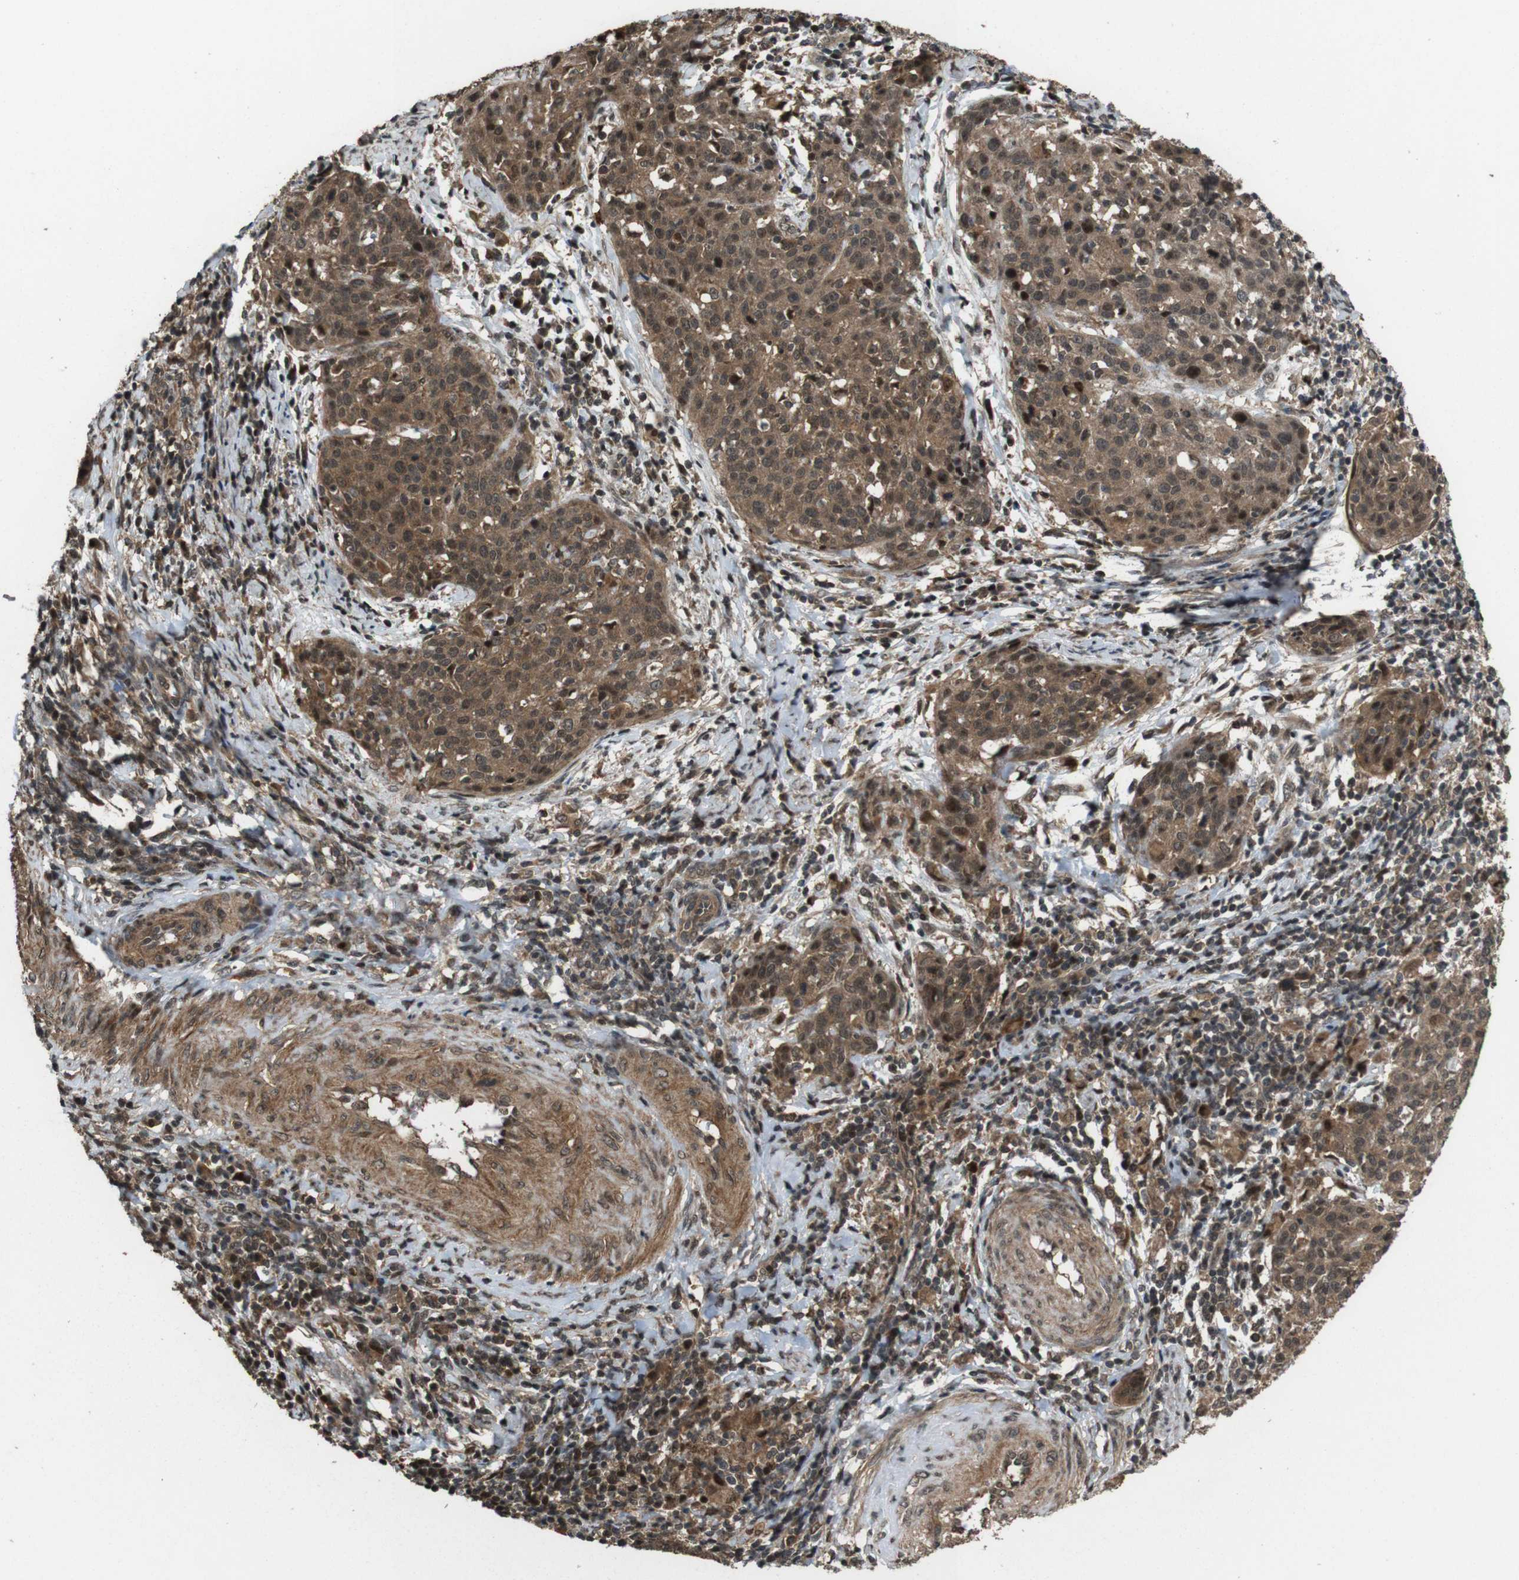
{"staining": {"intensity": "strong", "quantity": ">75%", "location": "cytoplasmic/membranous,nuclear"}, "tissue": "cervical cancer", "cell_type": "Tumor cells", "image_type": "cancer", "snomed": [{"axis": "morphology", "description": "Squamous cell carcinoma, NOS"}, {"axis": "topography", "description": "Cervix"}], "caption": "The immunohistochemical stain shows strong cytoplasmic/membranous and nuclear expression in tumor cells of squamous cell carcinoma (cervical) tissue.", "gene": "CDC34", "patient": {"sex": "female", "age": 38}}